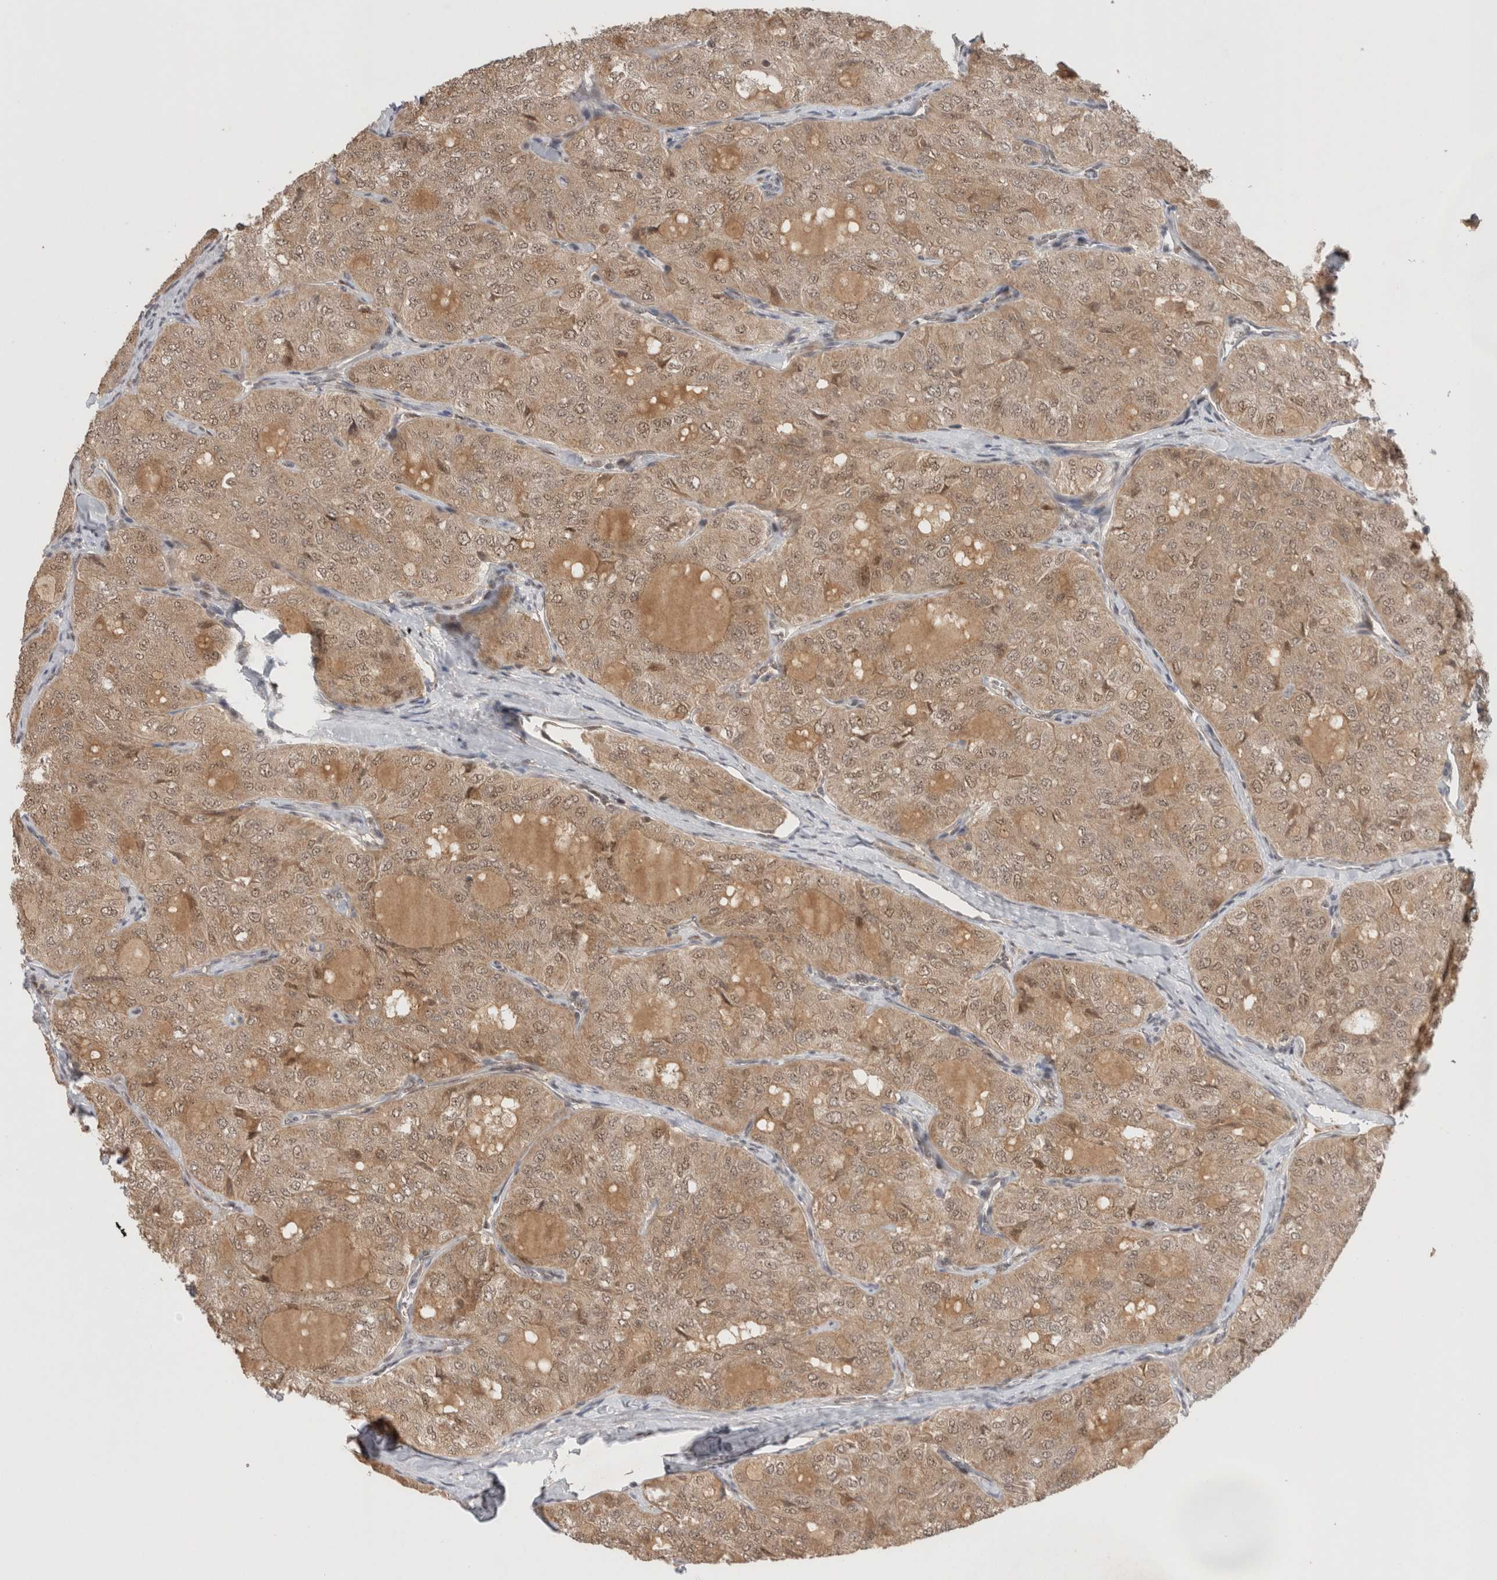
{"staining": {"intensity": "weak", "quantity": ">75%", "location": "cytoplasmic/membranous,nuclear"}, "tissue": "thyroid cancer", "cell_type": "Tumor cells", "image_type": "cancer", "snomed": [{"axis": "morphology", "description": "Follicular adenoma carcinoma, NOS"}, {"axis": "topography", "description": "Thyroid gland"}], "caption": "Protein analysis of follicular adenoma carcinoma (thyroid) tissue reveals weak cytoplasmic/membranous and nuclear expression in about >75% of tumor cells.", "gene": "MPHOSPH6", "patient": {"sex": "male", "age": 75}}